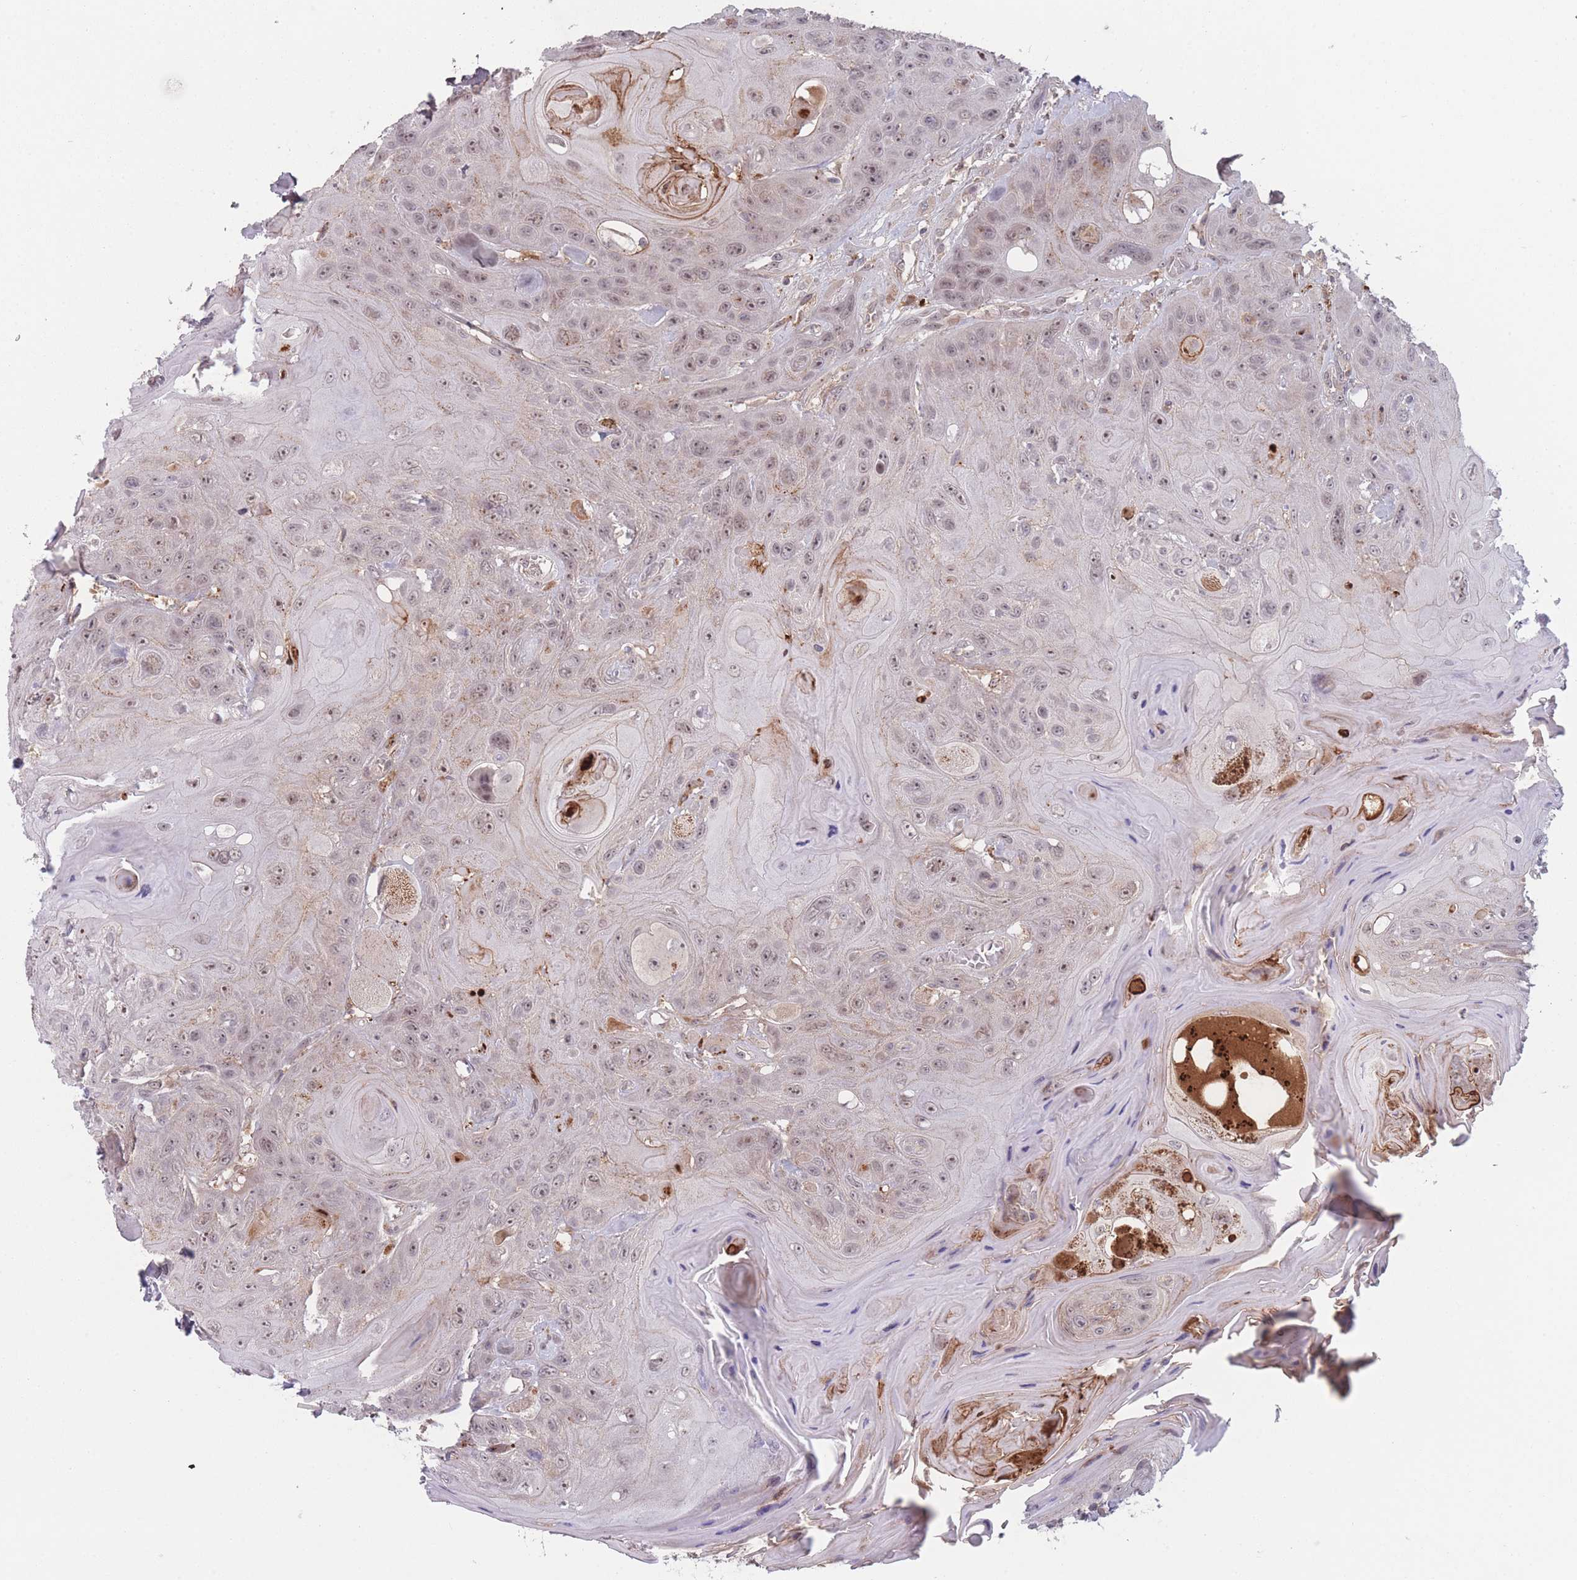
{"staining": {"intensity": "weak", "quantity": ">75%", "location": "cytoplasmic/membranous,nuclear"}, "tissue": "head and neck cancer", "cell_type": "Tumor cells", "image_type": "cancer", "snomed": [{"axis": "morphology", "description": "Squamous cell carcinoma, NOS"}, {"axis": "topography", "description": "Head-Neck"}], "caption": "DAB immunohistochemical staining of human head and neck squamous cell carcinoma displays weak cytoplasmic/membranous and nuclear protein positivity in about >75% of tumor cells.", "gene": "TMEM232", "patient": {"sex": "female", "age": 59}}